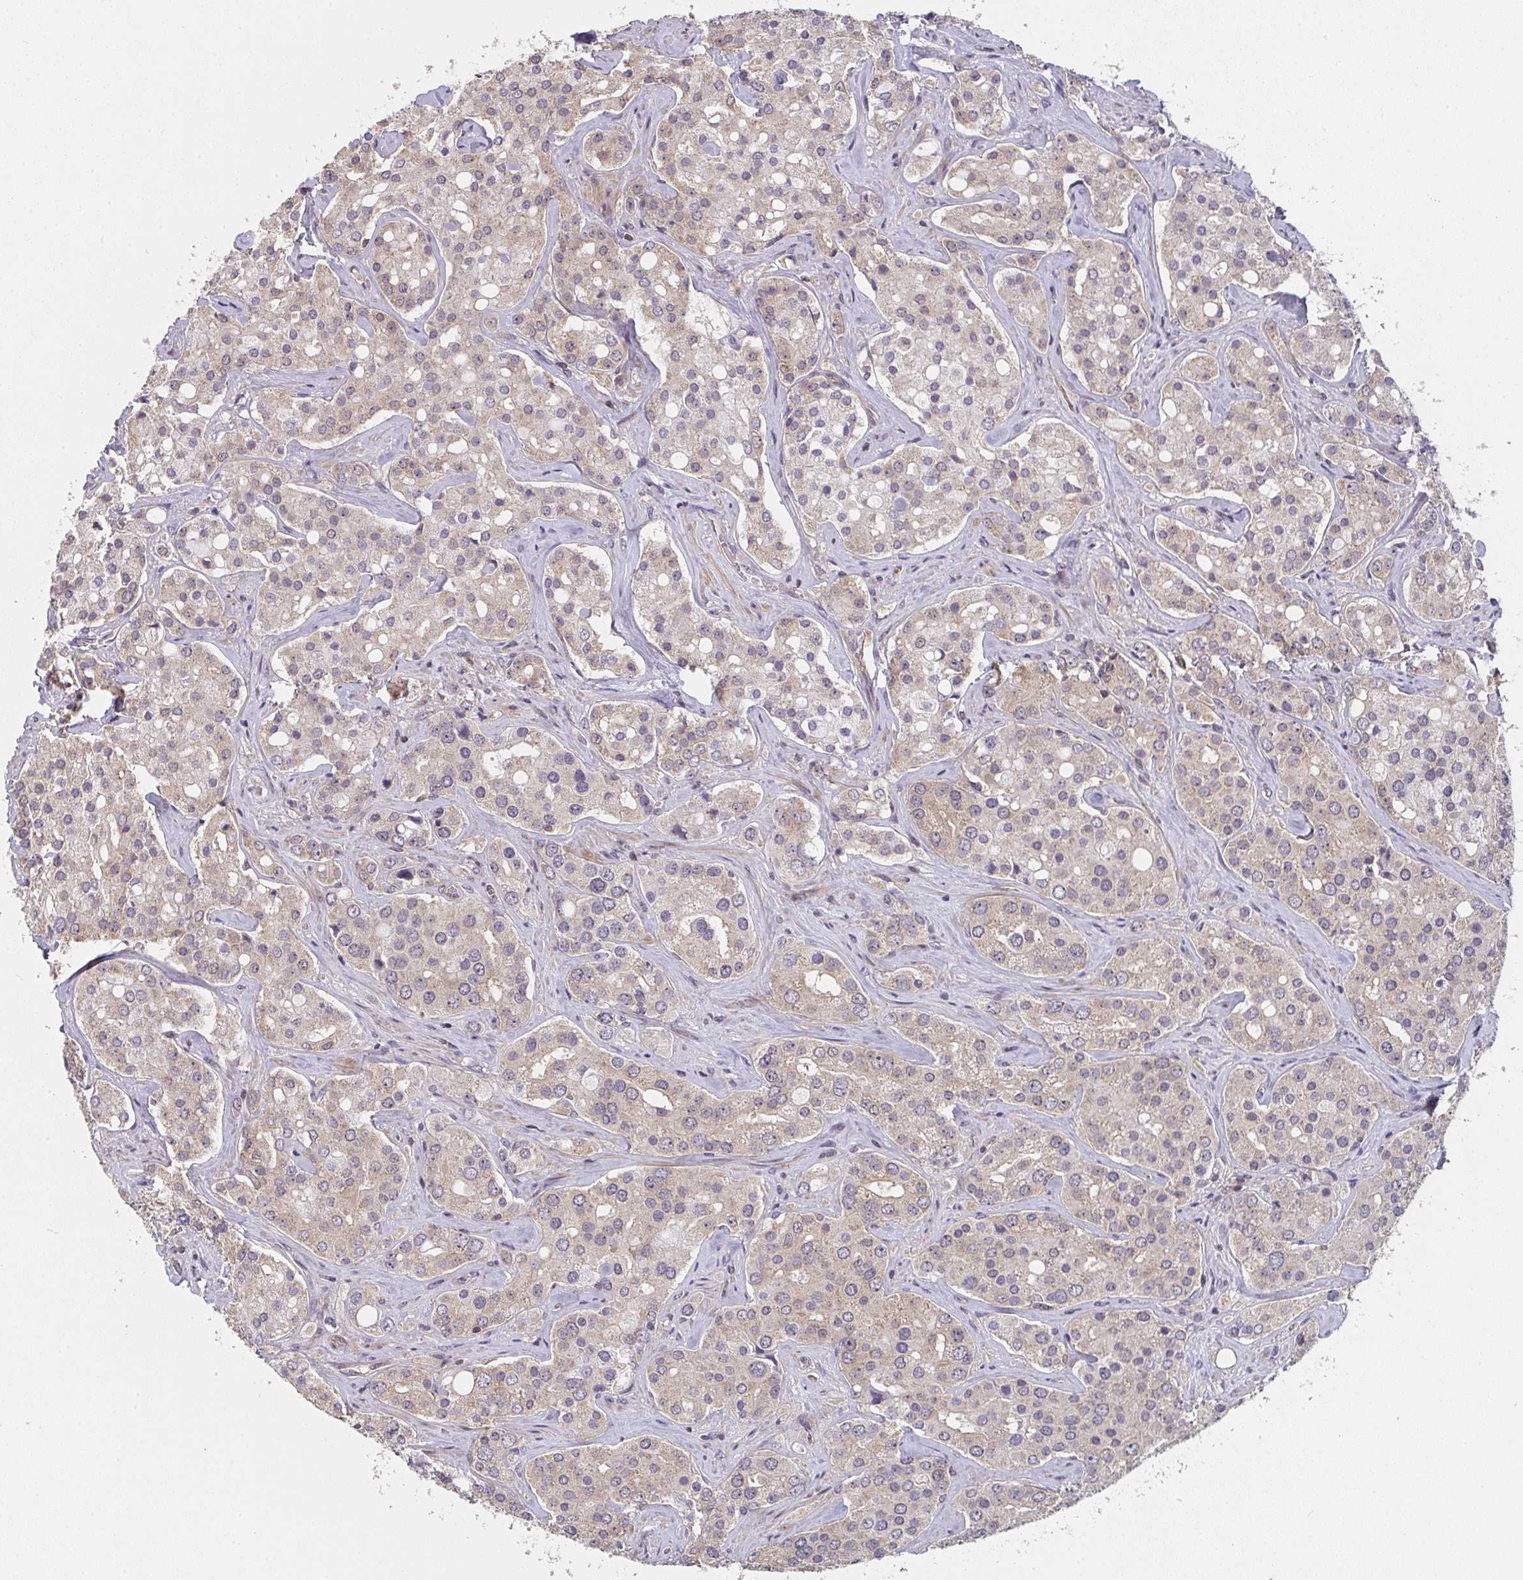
{"staining": {"intensity": "weak", "quantity": "<25%", "location": "cytoplasmic/membranous"}, "tissue": "prostate cancer", "cell_type": "Tumor cells", "image_type": "cancer", "snomed": [{"axis": "morphology", "description": "Adenocarcinoma, High grade"}, {"axis": "topography", "description": "Prostate"}], "caption": "Immunohistochemistry (IHC) of human prostate cancer exhibits no expression in tumor cells. (DAB (3,3'-diaminobenzidine) IHC, high magnification).", "gene": "RANGRF", "patient": {"sex": "male", "age": 67}}